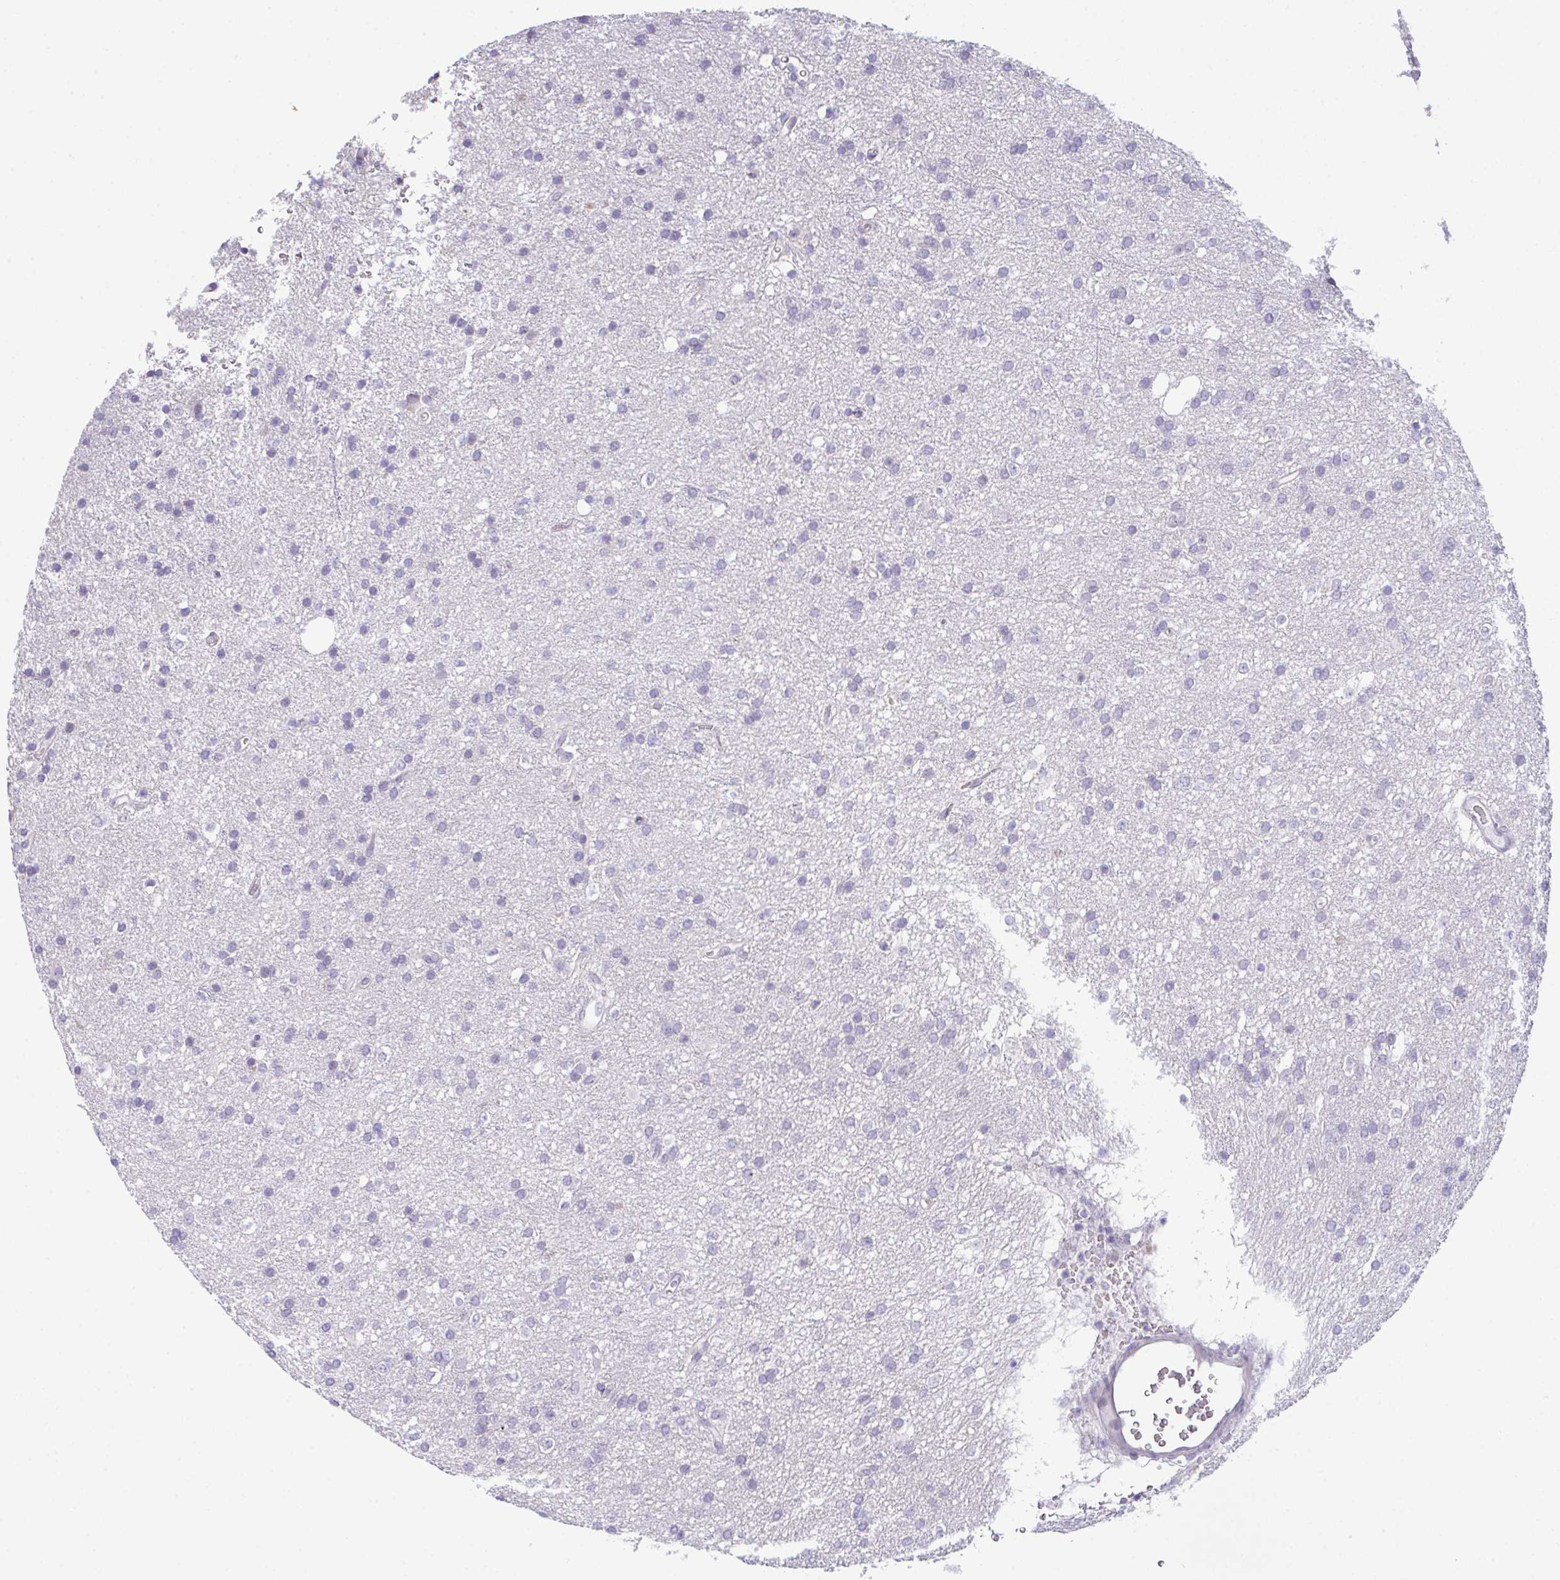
{"staining": {"intensity": "negative", "quantity": "none", "location": "none"}, "tissue": "glioma", "cell_type": "Tumor cells", "image_type": "cancer", "snomed": [{"axis": "morphology", "description": "Glioma, malignant, Low grade"}, {"axis": "topography", "description": "Brain"}], "caption": "Immunohistochemical staining of human glioma exhibits no significant staining in tumor cells.", "gene": "ATP6V0D2", "patient": {"sex": "female", "age": 33}}